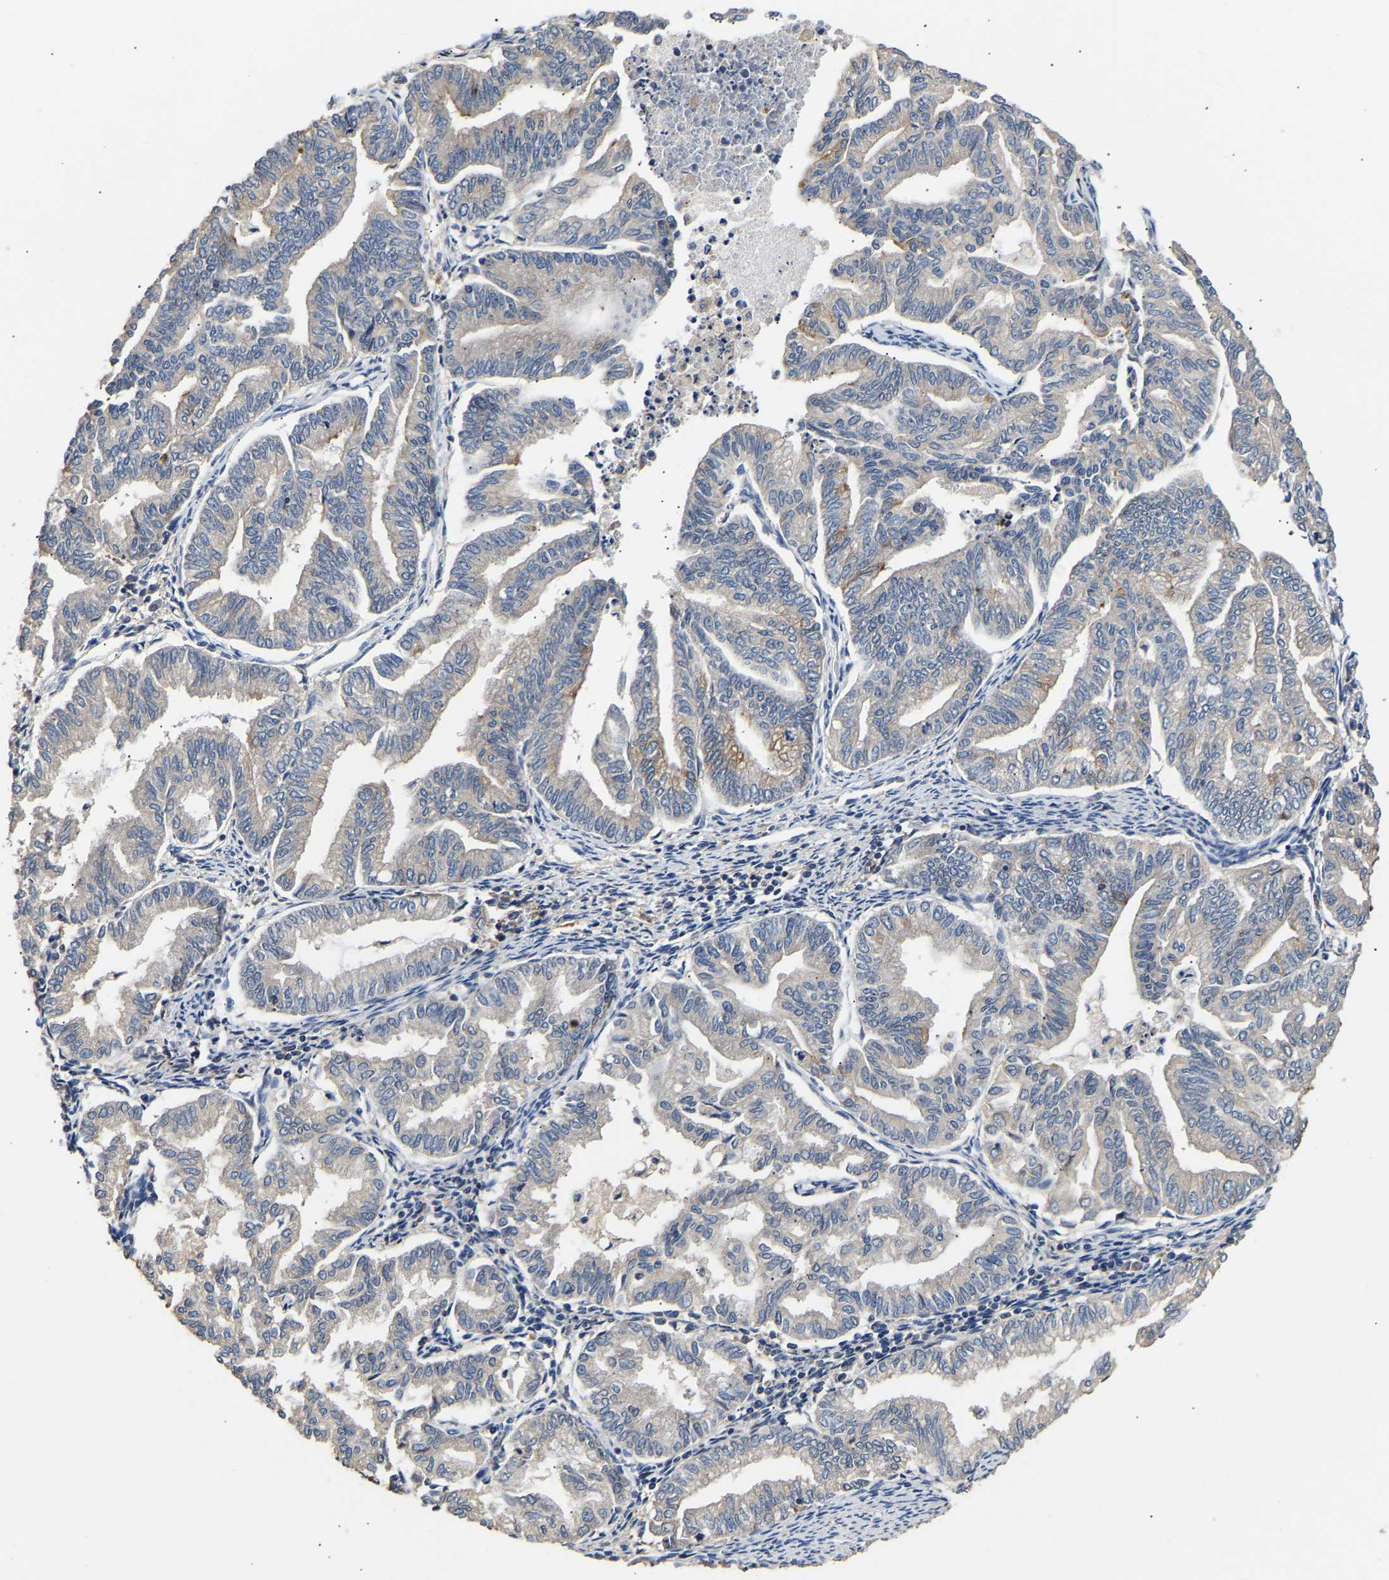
{"staining": {"intensity": "moderate", "quantity": "<25%", "location": "cytoplasmic/membranous"}, "tissue": "endometrial cancer", "cell_type": "Tumor cells", "image_type": "cancer", "snomed": [{"axis": "morphology", "description": "Adenocarcinoma, NOS"}, {"axis": "topography", "description": "Endometrium"}], "caption": "Immunohistochemistry (IHC) staining of endometrial cancer, which reveals low levels of moderate cytoplasmic/membranous positivity in approximately <25% of tumor cells indicating moderate cytoplasmic/membranous protein positivity. The staining was performed using DAB (3,3'-diaminobenzidine) (brown) for protein detection and nuclei were counterstained in hematoxylin (blue).", "gene": "LRBA", "patient": {"sex": "female", "age": 79}}